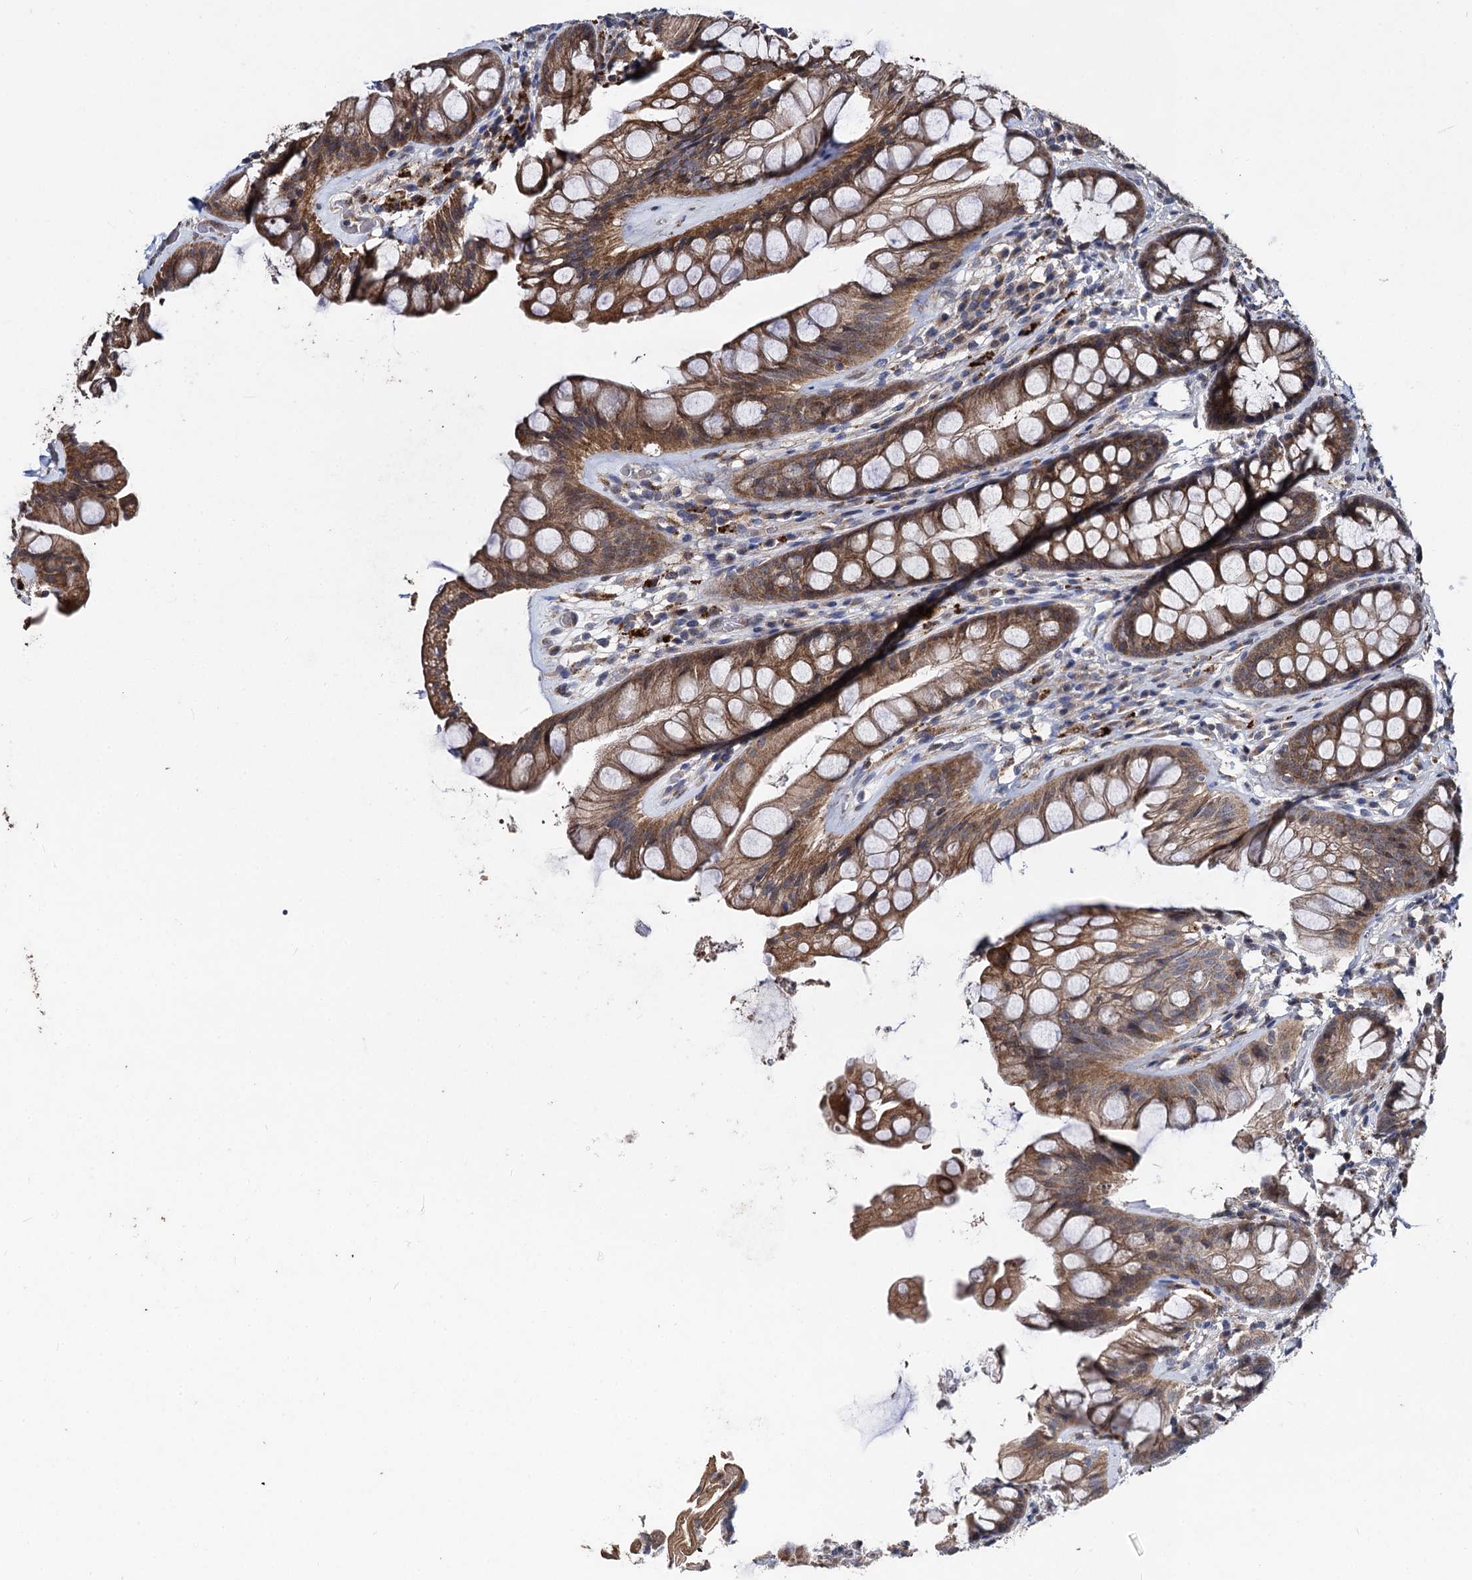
{"staining": {"intensity": "moderate", "quantity": ">75%", "location": "cytoplasmic/membranous"}, "tissue": "rectum", "cell_type": "Glandular cells", "image_type": "normal", "snomed": [{"axis": "morphology", "description": "Normal tissue, NOS"}, {"axis": "topography", "description": "Rectum"}], "caption": "Rectum stained with DAB (3,3'-diaminobenzidine) IHC shows medium levels of moderate cytoplasmic/membranous expression in about >75% of glandular cells. Using DAB (brown) and hematoxylin (blue) stains, captured at high magnification using brightfield microscopy.", "gene": "BCL2L2", "patient": {"sex": "male", "age": 74}}